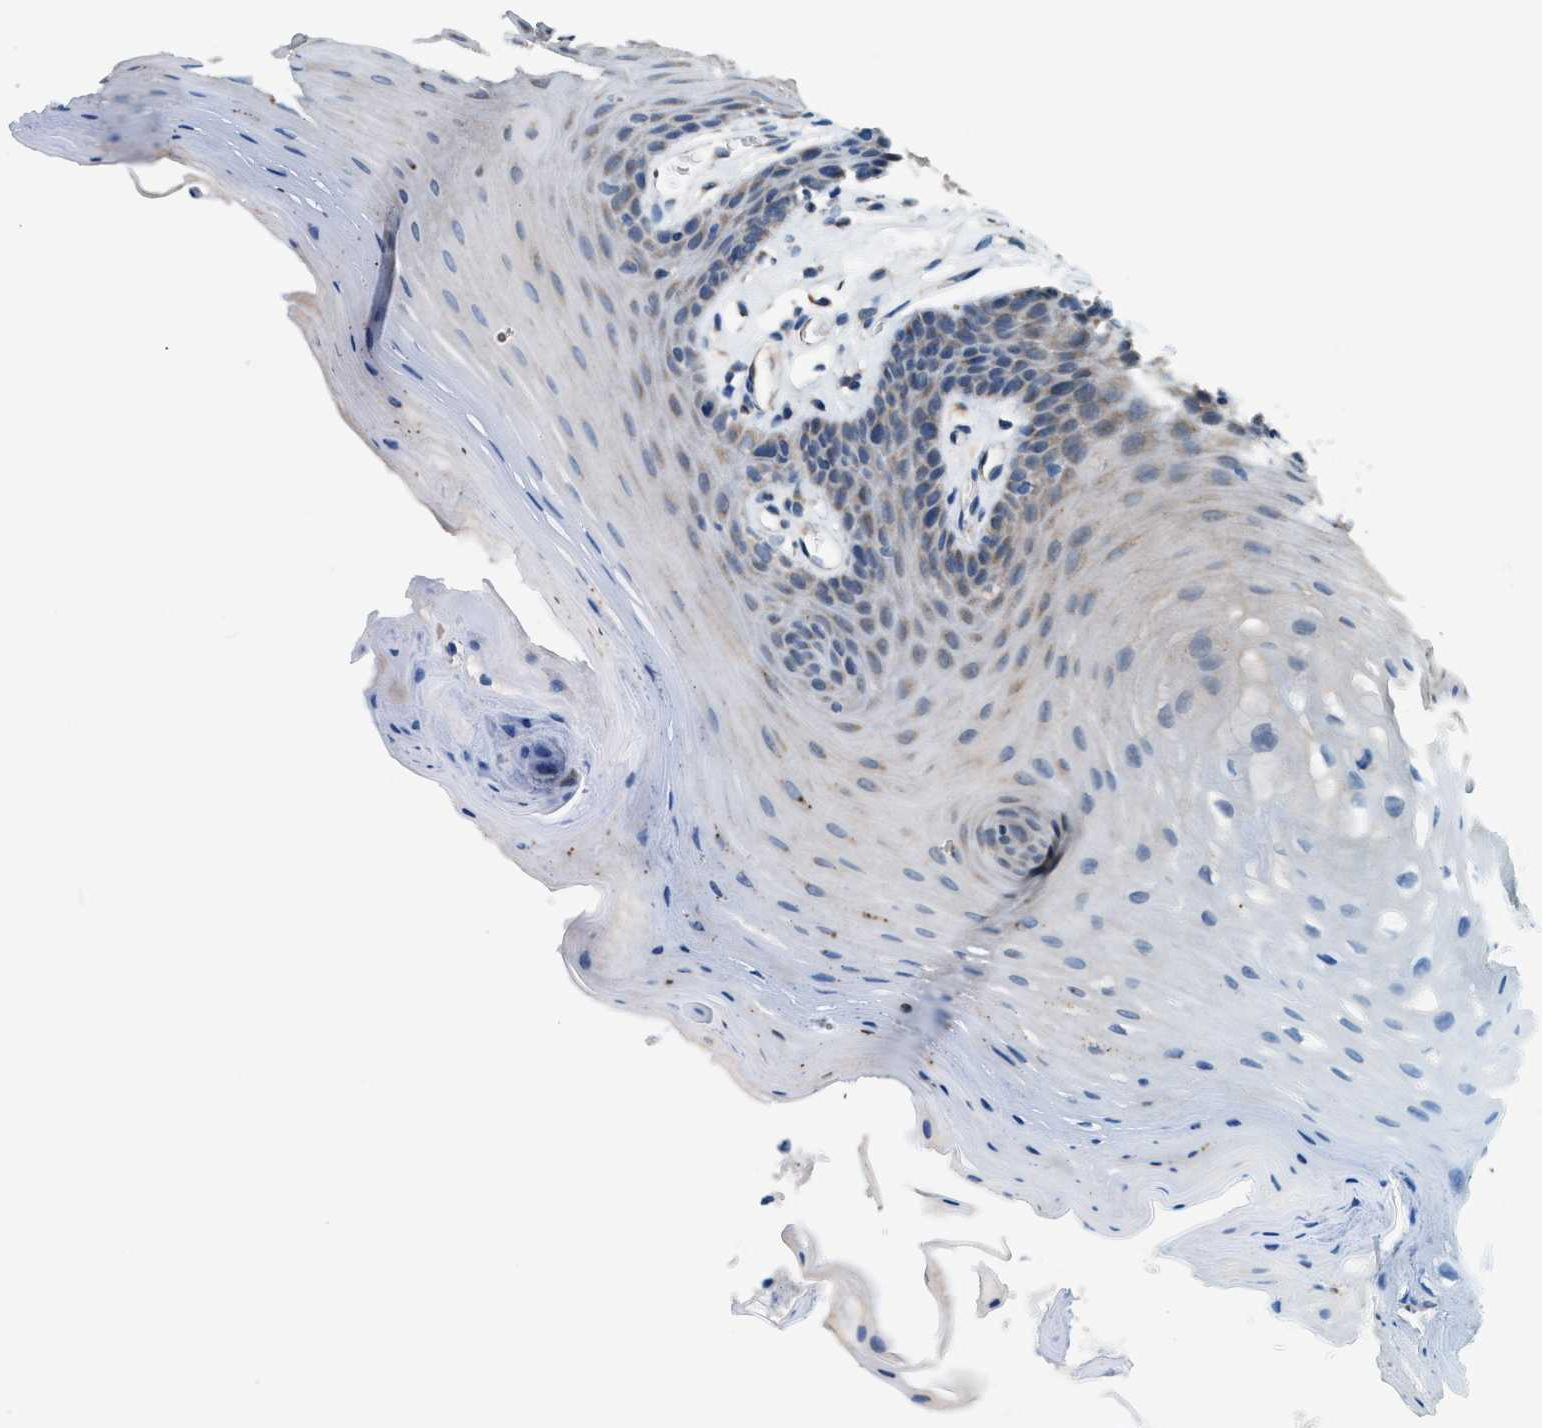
{"staining": {"intensity": "moderate", "quantity": "25%-75%", "location": "cytoplasmic/membranous"}, "tissue": "oral mucosa", "cell_type": "Squamous epithelial cells", "image_type": "normal", "snomed": [{"axis": "morphology", "description": "Normal tissue, NOS"}, {"axis": "morphology", "description": "Squamous cell carcinoma, NOS"}, {"axis": "topography", "description": "Oral tissue"}, {"axis": "topography", "description": "Head-Neck"}], "caption": "A brown stain labels moderate cytoplasmic/membranous expression of a protein in squamous epithelial cells of unremarkable human oral mucosa.", "gene": "SGSM2", "patient": {"sex": "male", "age": 71}}